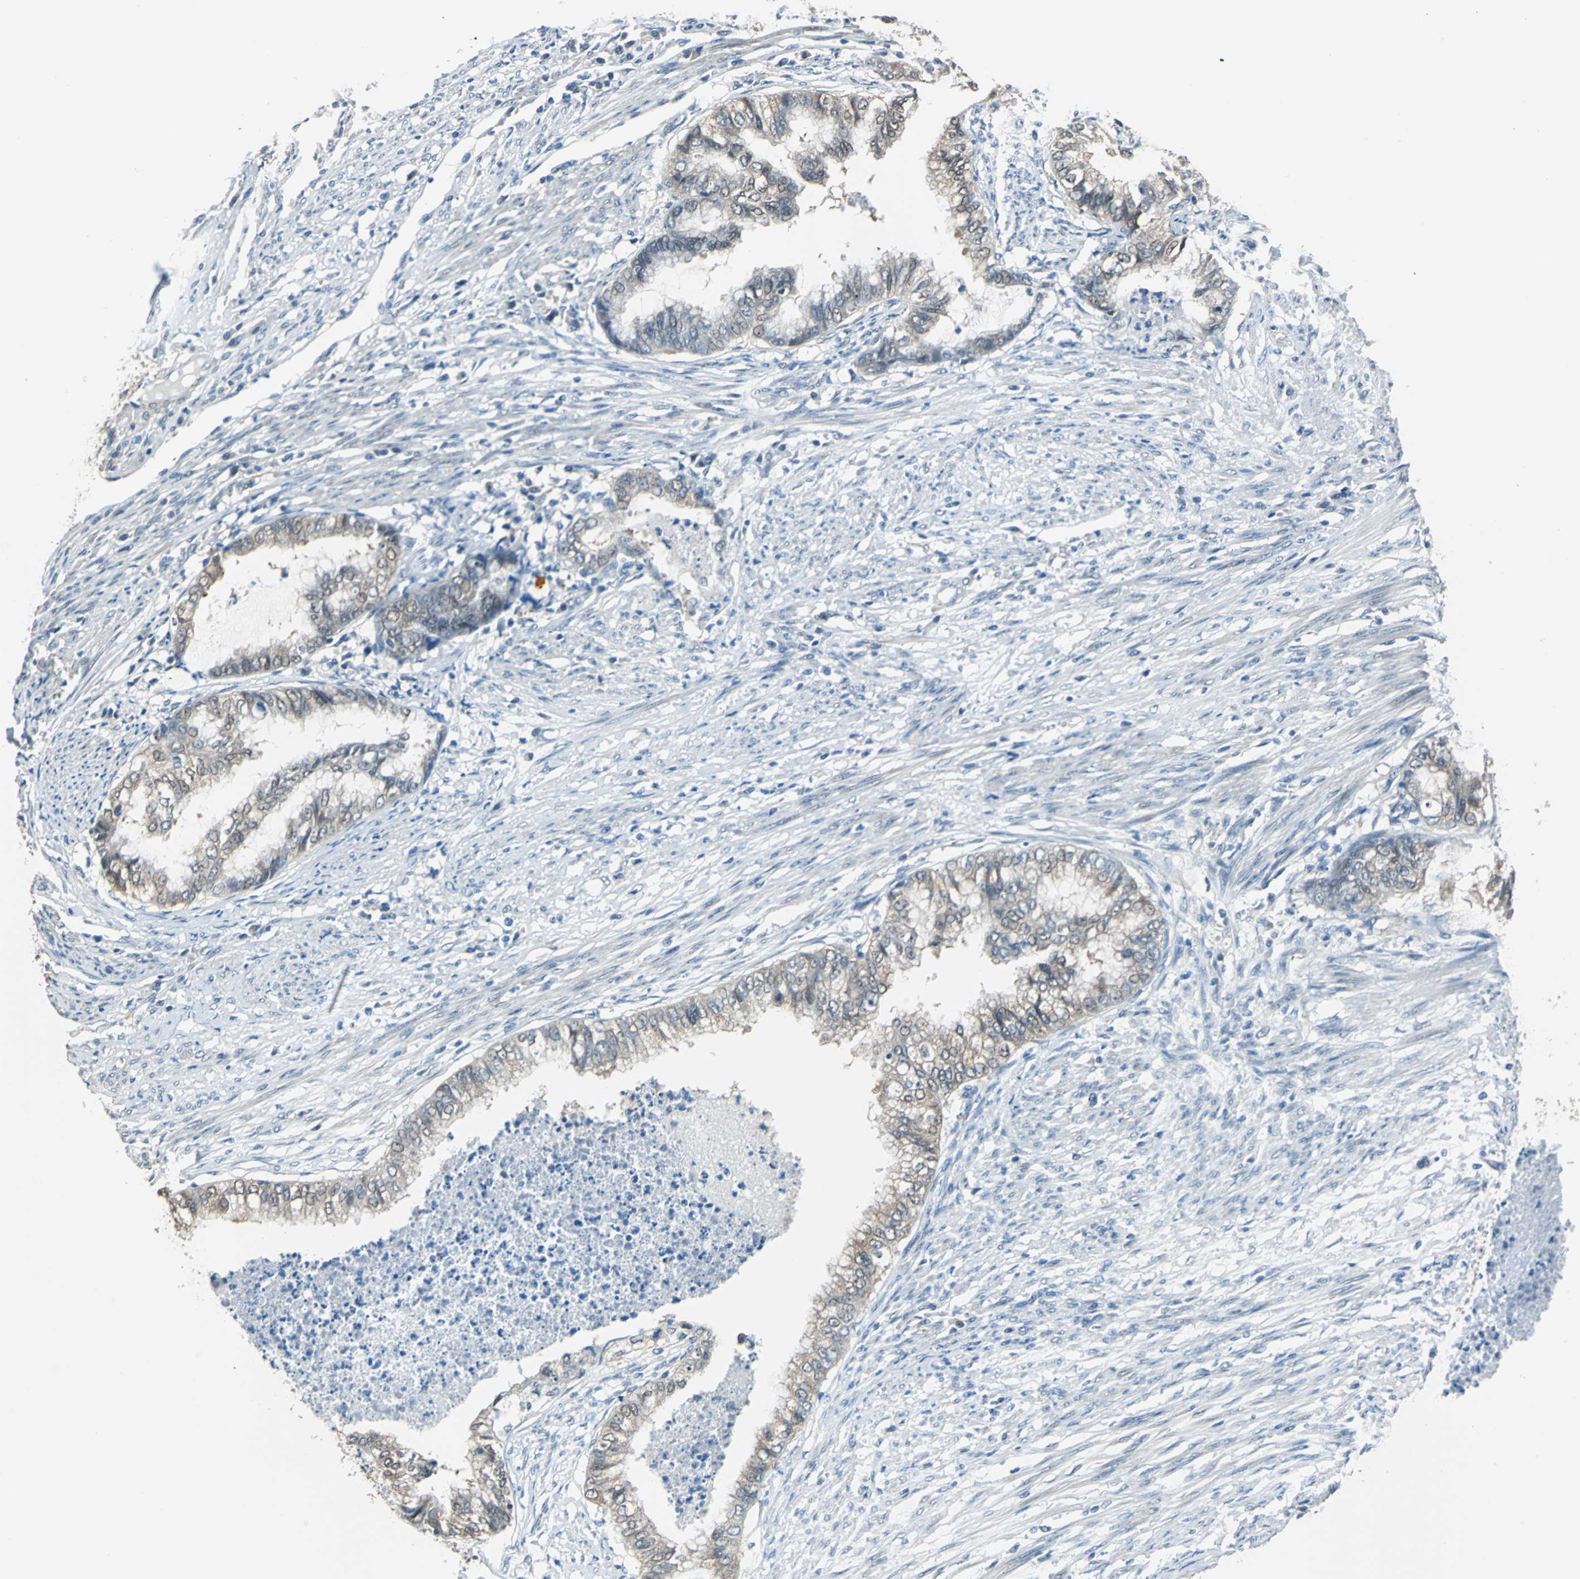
{"staining": {"intensity": "weak", "quantity": ">75%", "location": "cytoplasmic/membranous"}, "tissue": "endometrial cancer", "cell_type": "Tumor cells", "image_type": "cancer", "snomed": [{"axis": "morphology", "description": "Adenocarcinoma, NOS"}, {"axis": "topography", "description": "Endometrium"}], "caption": "Immunohistochemistry staining of adenocarcinoma (endometrial), which shows low levels of weak cytoplasmic/membranous staining in about >75% of tumor cells indicating weak cytoplasmic/membranous protein positivity. The staining was performed using DAB (3,3'-diaminobenzidine) (brown) for protein detection and nuclei were counterstained in hematoxylin (blue).", "gene": "FKBP4", "patient": {"sex": "female", "age": 79}}